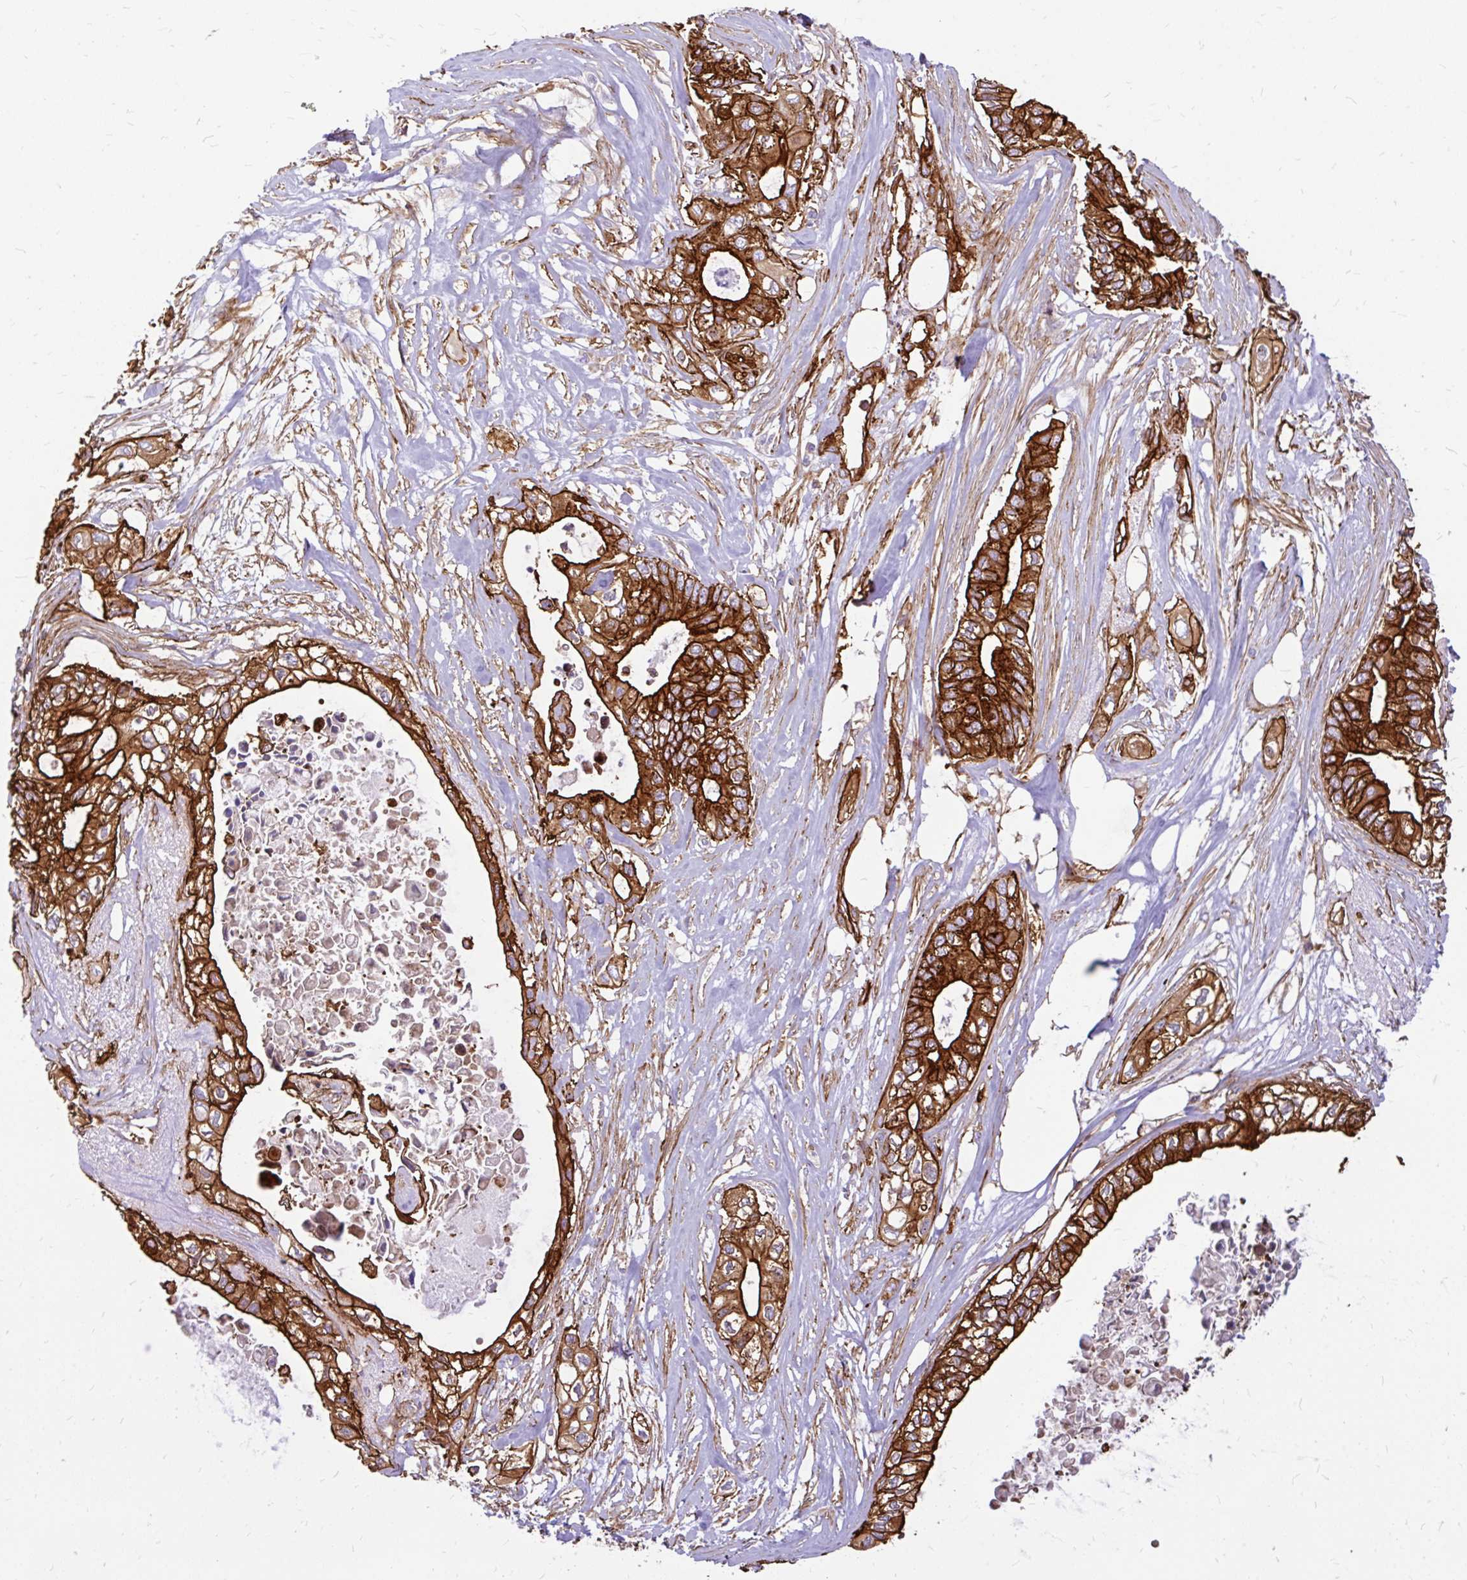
{"staining": {"intensity": "strong", "quantity": ">75%", "location": "cytoplasmic/membranous"}, "tissue": "pancreatic cancer", "cell_type": "Tumor cells", "image_type": "cancer", "snomed": [{"axis": "morphology", "description": "Adenocarcinoma, NOS"}, {"axis": "topography", "description": "Pancreas"}], "caption": "A high-resolution micrograph shows immunohistochemistry staining of pancreatic adenocarcinoma, which demonstrates strong cytoplasmic/membranous expression in about >75% of tumor cells. (IHC, brightfield microscopy, high magnification).", "gene": "MAP1LC3B", "patient": {"sex": "female", "age": 63}}